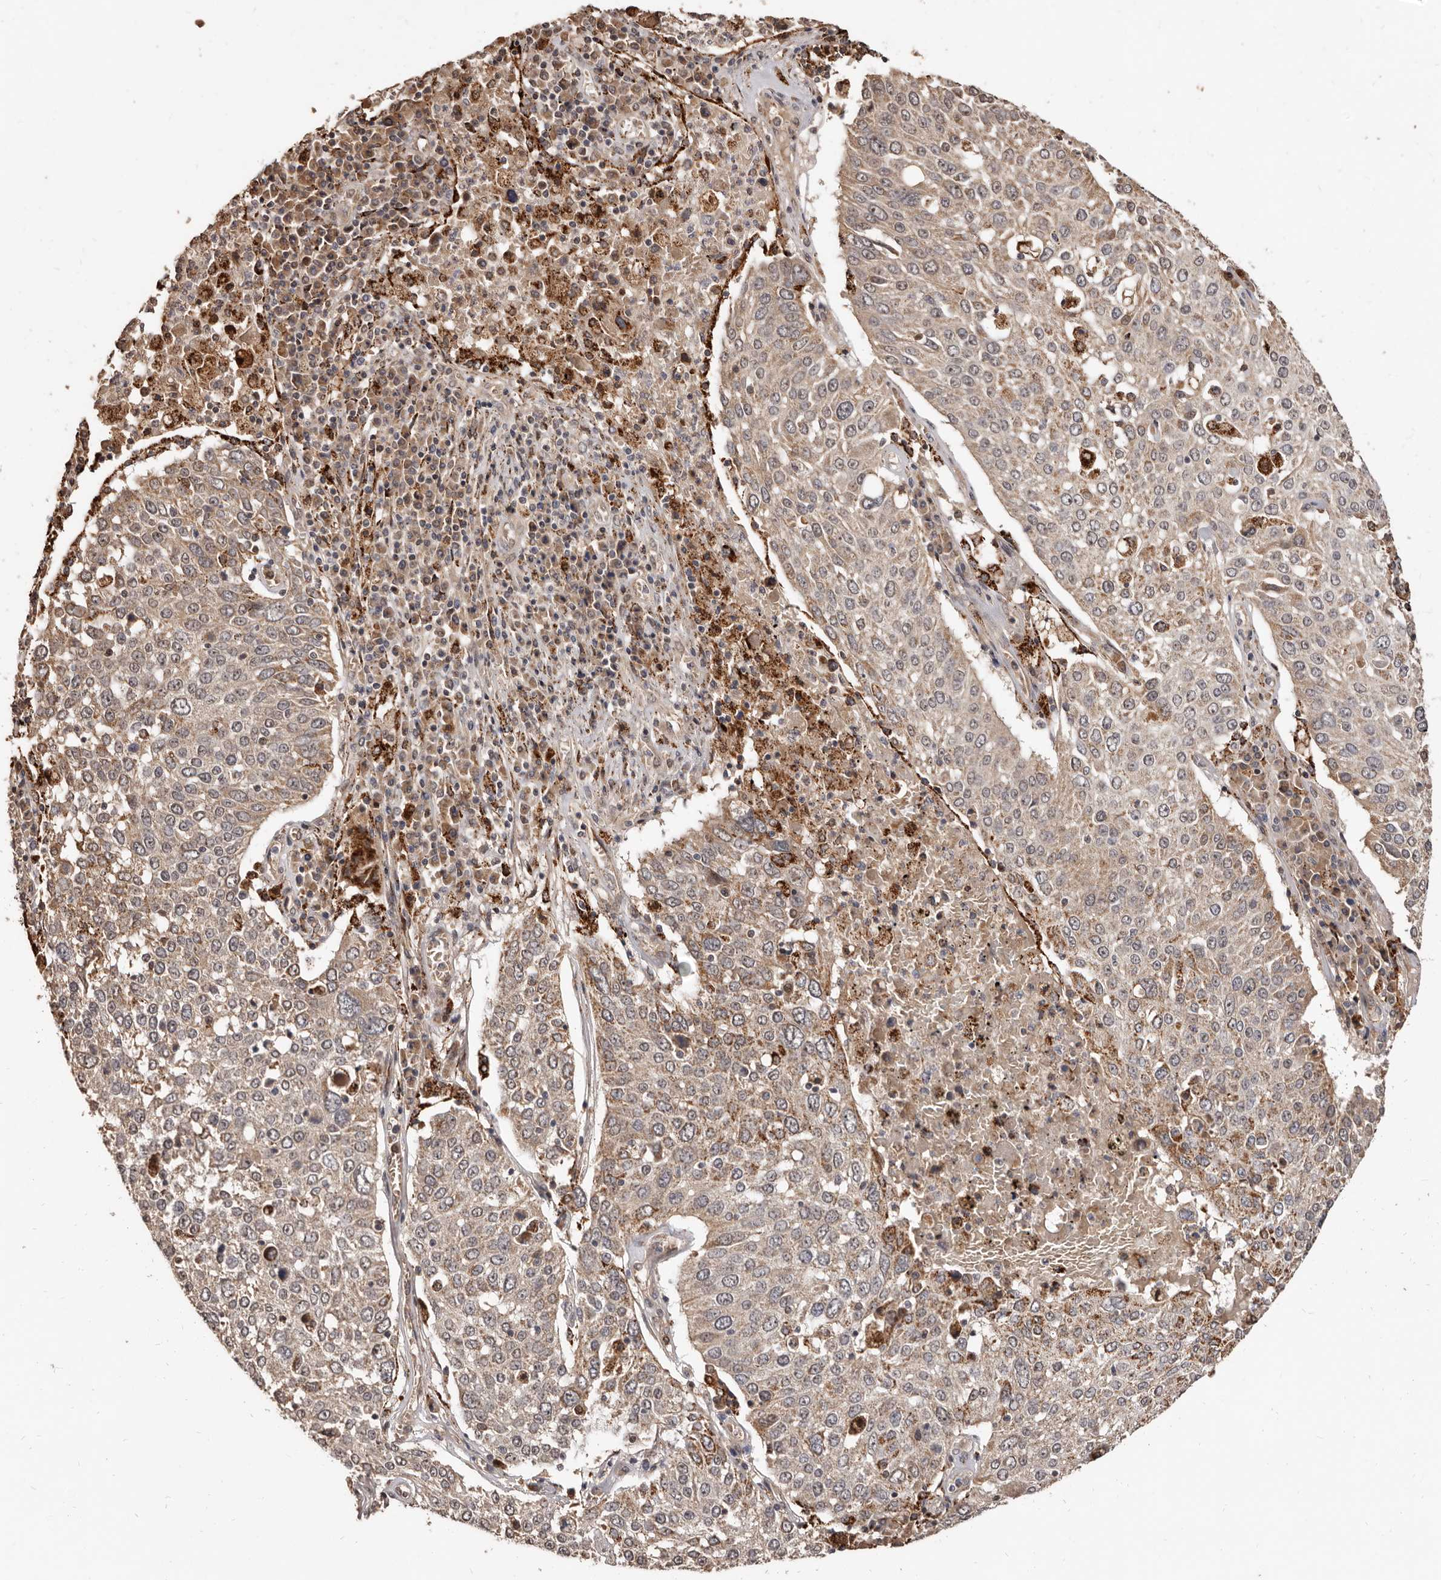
{"staining": {"intensity": "weak", "quantity": ">75%", "location": "cytoplasmic/membranous"}, "tissue": "lung cancer", "cell_type": "Tumor cells", "image_type": "cancer", "snomed": [{"axis": "morphology", "description": "Squamous cell carcinoma, NOS"}, {"axis": "topography", "description": "Lung"}], "caption": "A brown stain highlights weak cytoplasmic/membranous positivity of a protein in lung cancer tumor cells.", "gene": "AKAP7", "patient": {"sex": "male", "age": 65}}